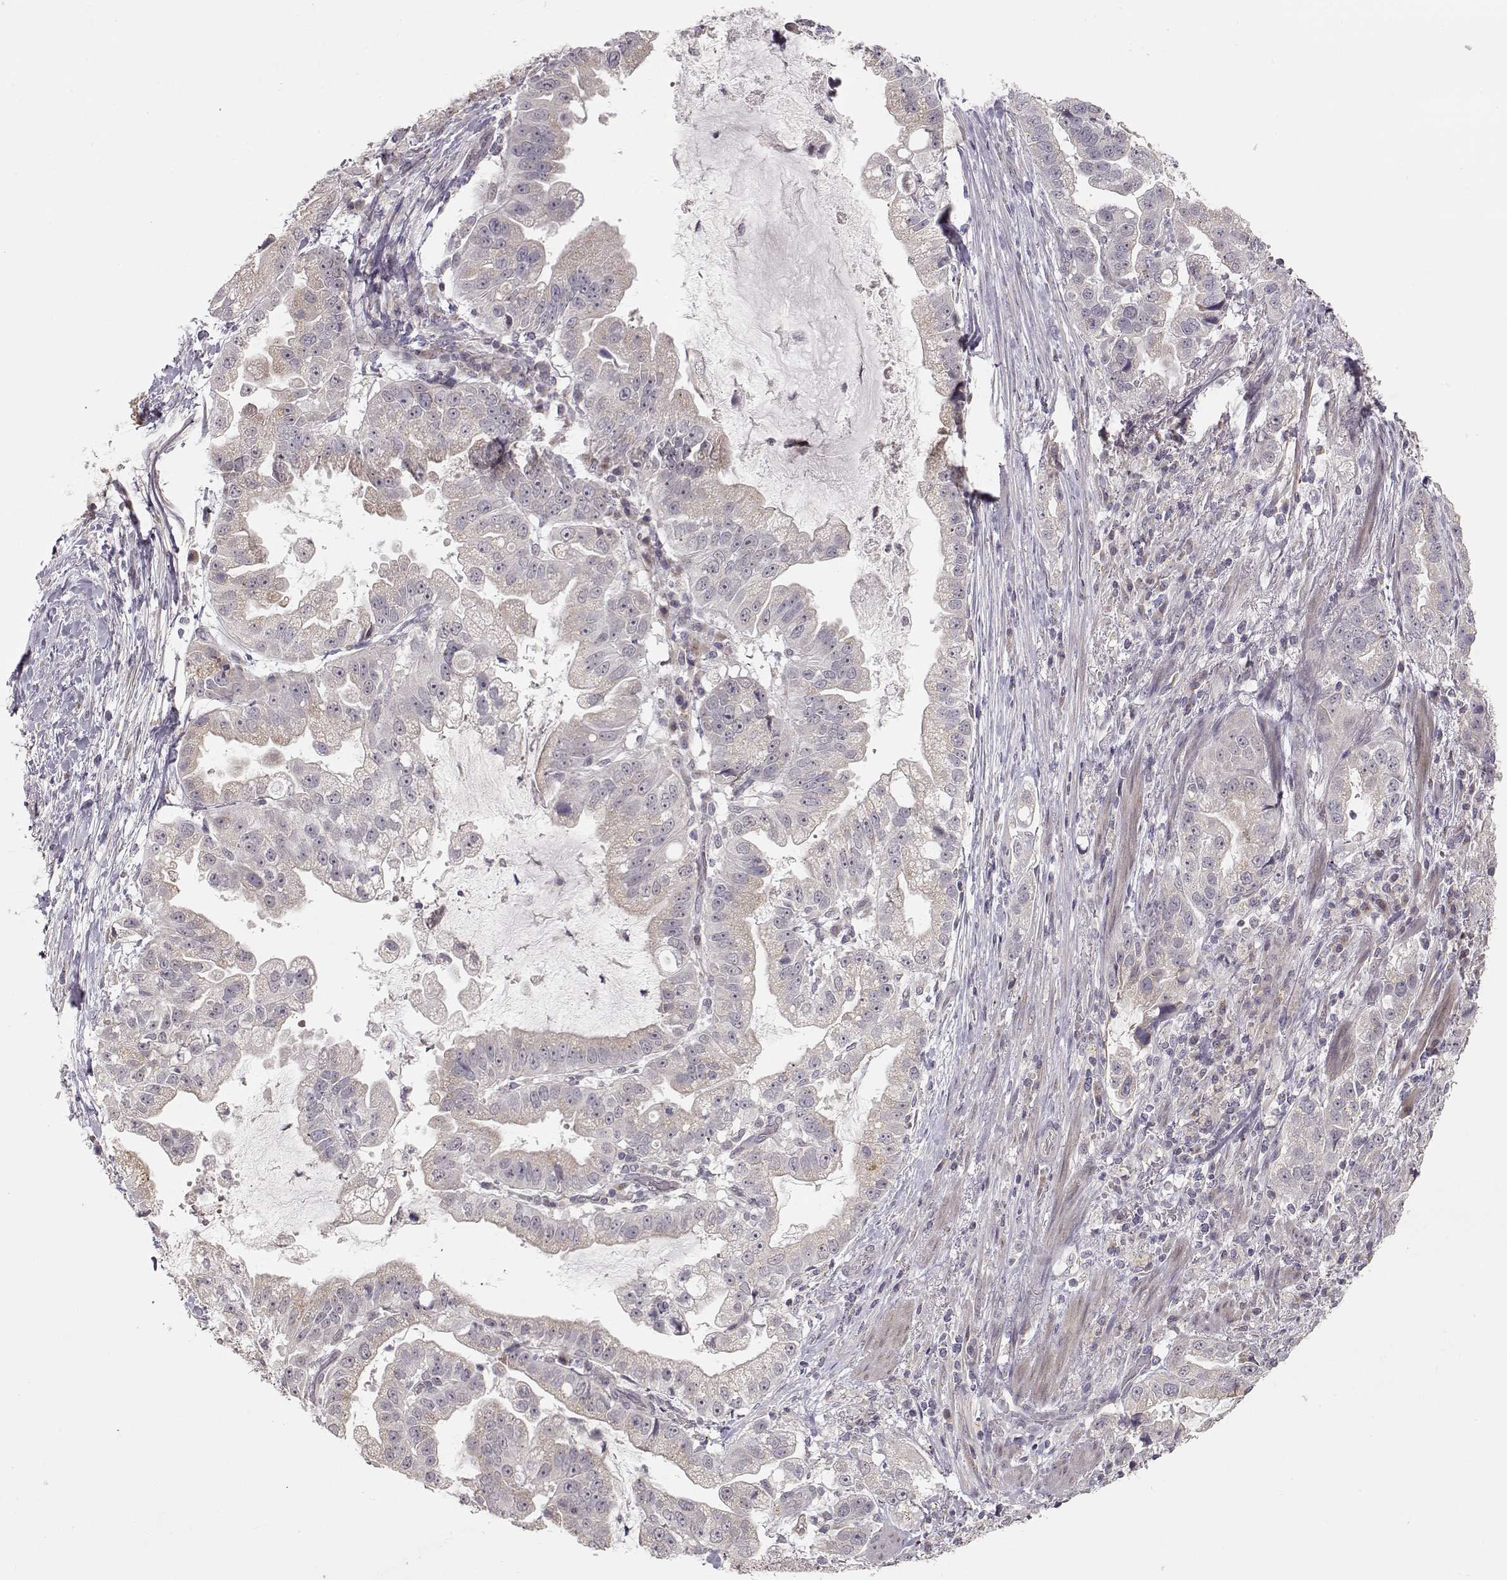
{"staining": {"intensity": "weak", "quantity": "25%-75%", "location": "cytoplasmic/membranous"}, "tissue": "stomach cancer", "cell_type": "Tumor cells", "image_type": "cancer", "snomed": [{"axis": "morphology", "description": "Adenocarcinoma, NOS"}, {"axis": "topography", "description": "Stomach"}], "caption": "Weak cytoplasmic/membranous staining for a protein is present in about 25%-75% of tumor cells of stomach adenocarcinoma using immunohistochemistry.", "gene": "PNMT", "patient": {"sex": "male", "age": 59}}